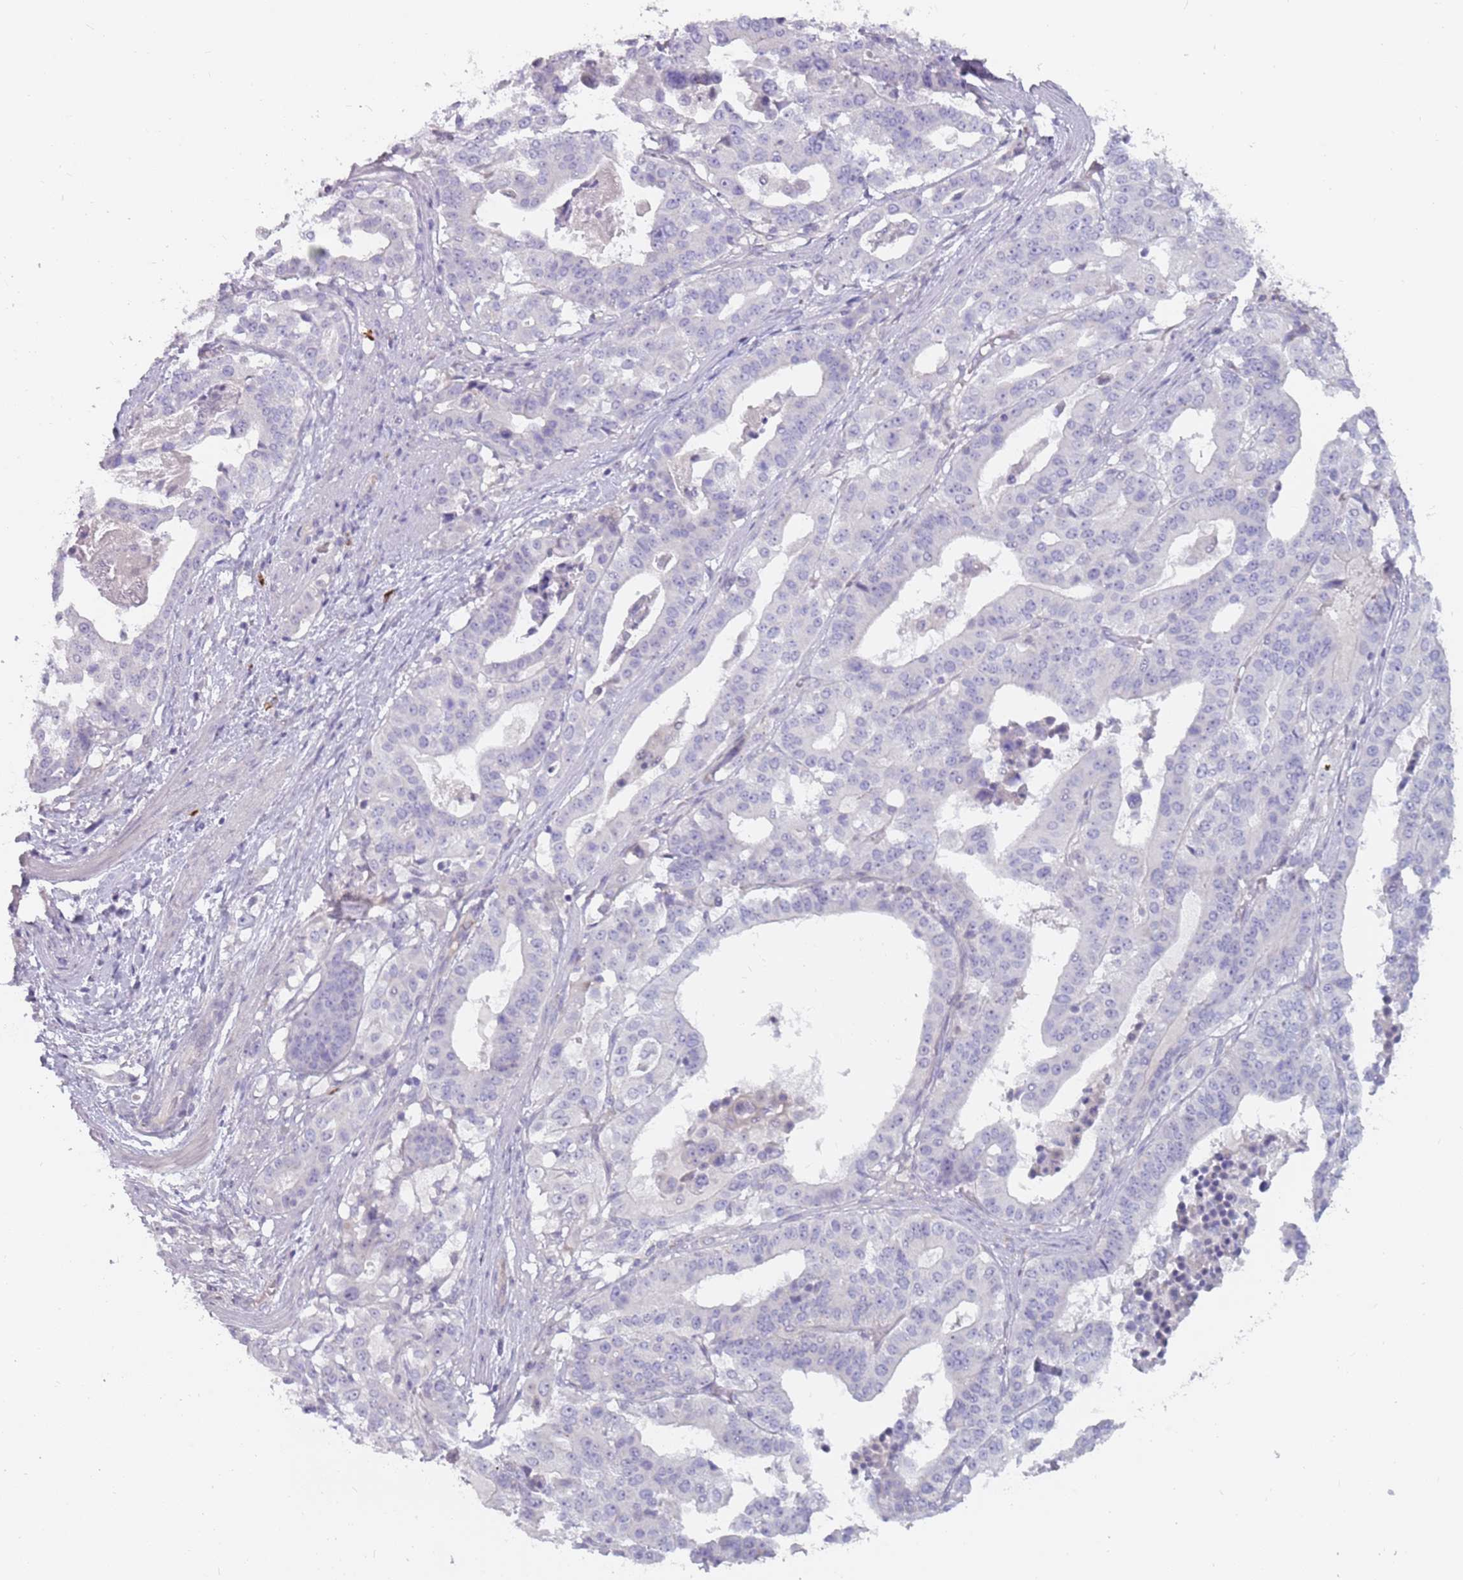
{"staining": {"intensity": "negative", "quantity": "none", "location": "none"}, "tissue": "stomach cancer", "cell_type": "Tumor cells", "image_type": "cancer", "snomed": [{"axis": "morphology", "description": "Adenocarcinoma, NOS"}, {"axis": "topography", "description": "Stomach"}], "caption": "IHC of human stomach cancer demonstrates no staining in tumor cells. (DAB immunohistochemistry (IHC), high magnification).", "gene": "DDX4", "patient": {"sex": "male", "age": 48}}